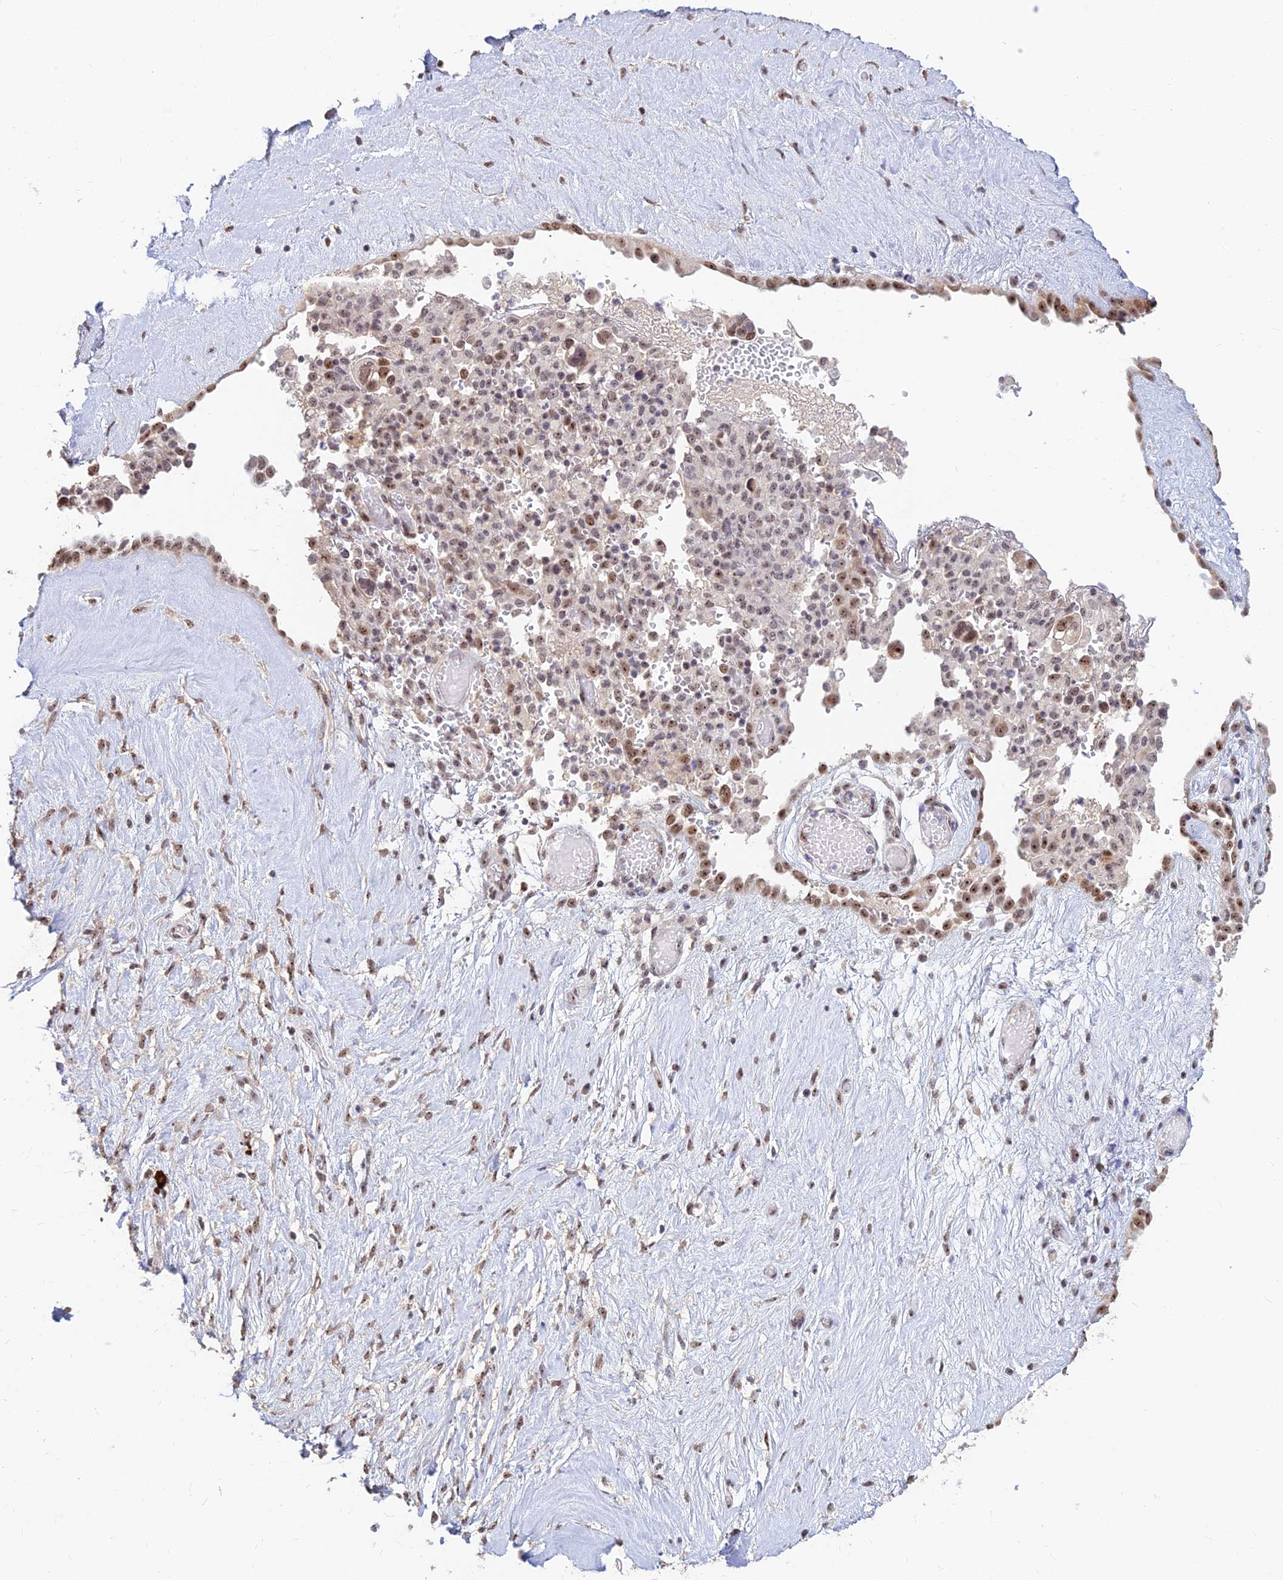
{"staining": {"intensity": "moderate", "quantity": ">75%", "location": "nuclear"}, "tissue": "ovarian cancer", "cell_type": "Tumor cells", "image_type": "cancer", "snomed": [{"axis": "morphology", "description": "Cystadenocarcinoma, serous, NOS"}, {"axis": "topography", "description": "Ovary"}], "caption": "Human ovarian cancer (serous cystadenocarcinoma) stained with a brown dye demonstrates moderate nuclear positive positivity in about >75% of tumor cells.", "gene": "POLR1G", "patient": {"sex": "female", "age": 56}}